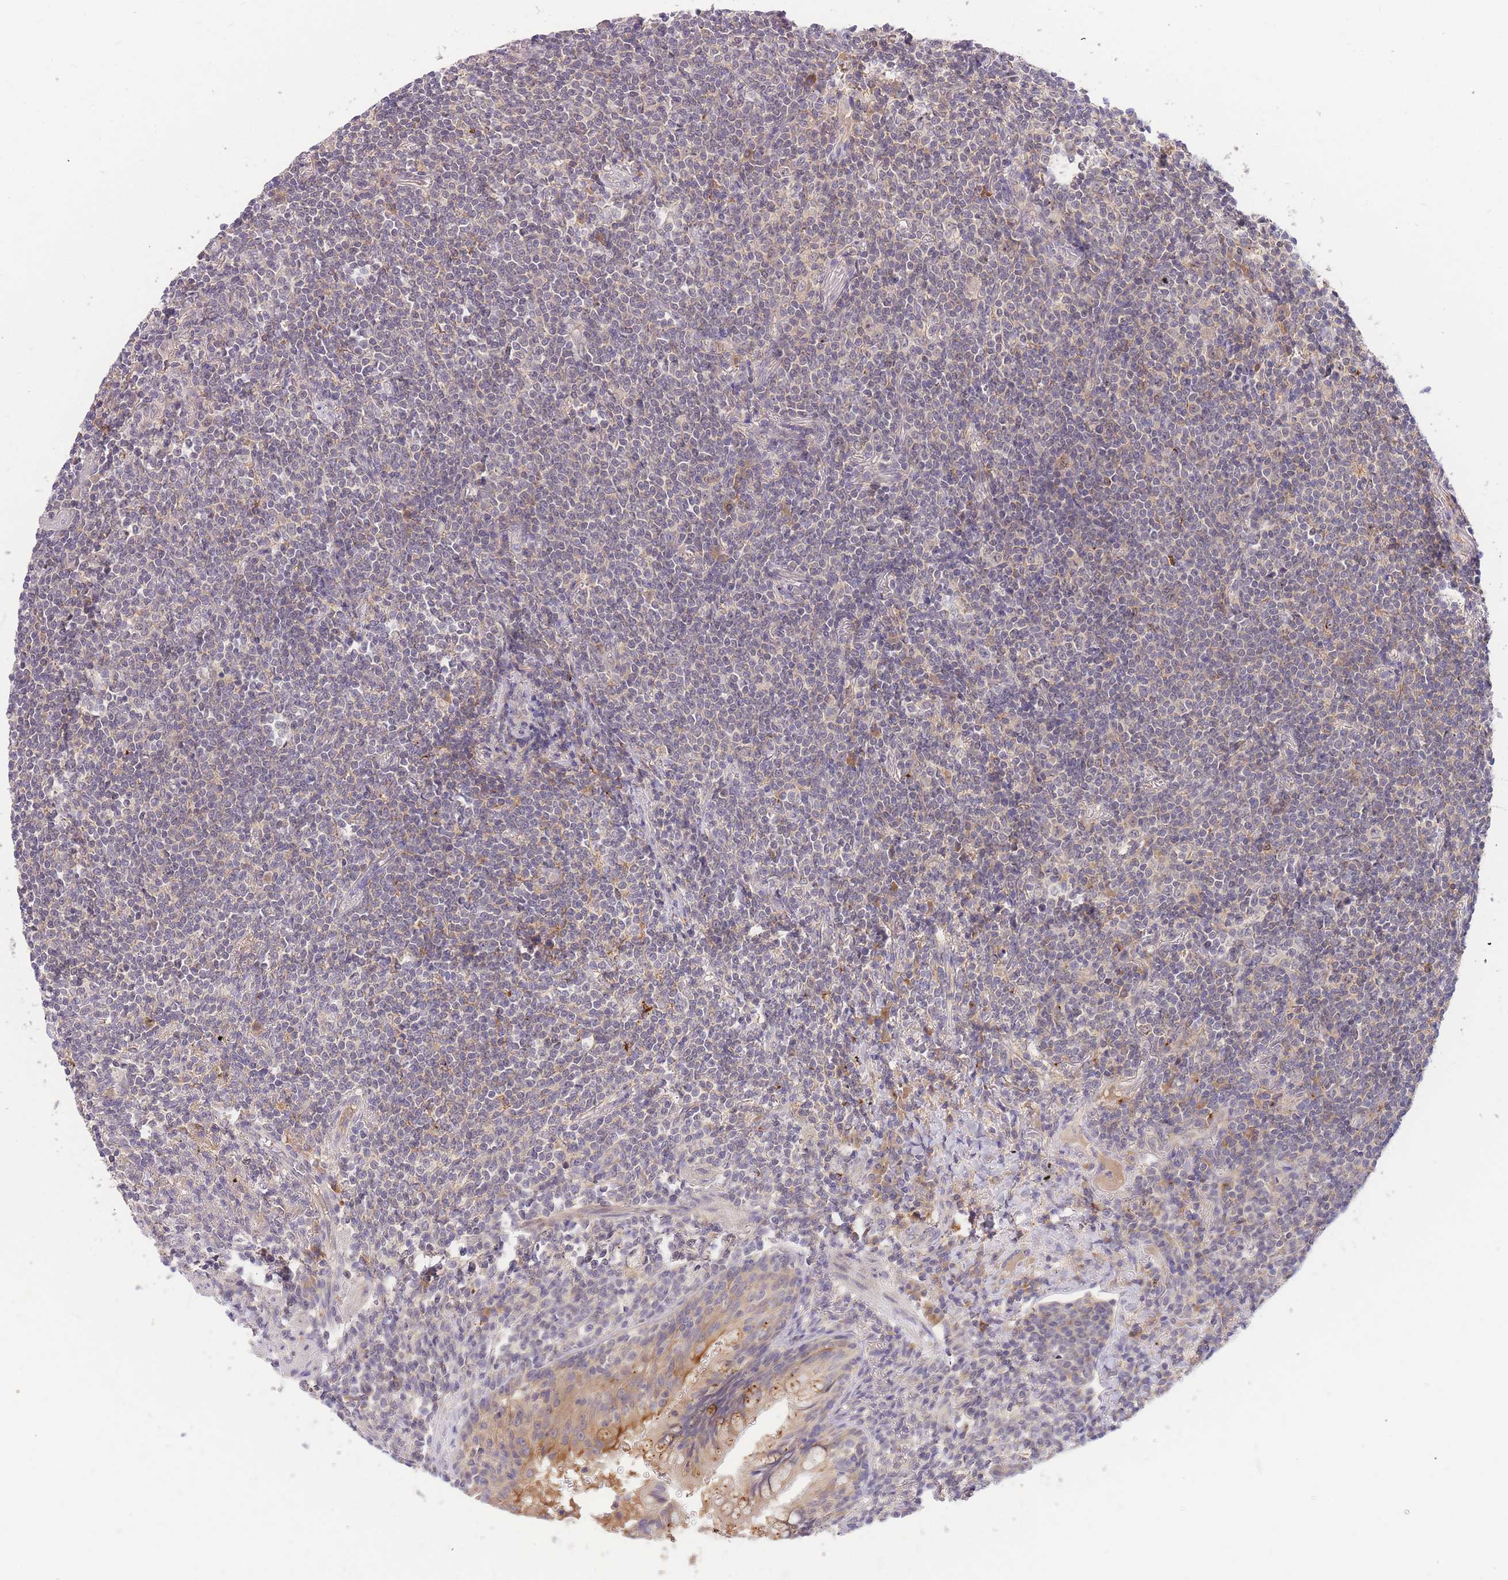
{"staining": {"intensity": "negative", "quantity": "none", "location": "none"}, "tissue": "lymphoma", "cell_type": "Tumor cells", "image_type": "cancer", "snomed": [{"axis": "morphology", "description": "Malignant lymphoma, non-Hodgkin's type, Low grade"}, {"axis": "topography", "description": "Lung"}], "caption": "Protein analysis of malignant lymphoma, non-Hodgkin's type (low-grade) shows no significant positivity in tumor cells.", "gene": "ZNF577", "patient": {"sex": "female", "age": 71}}